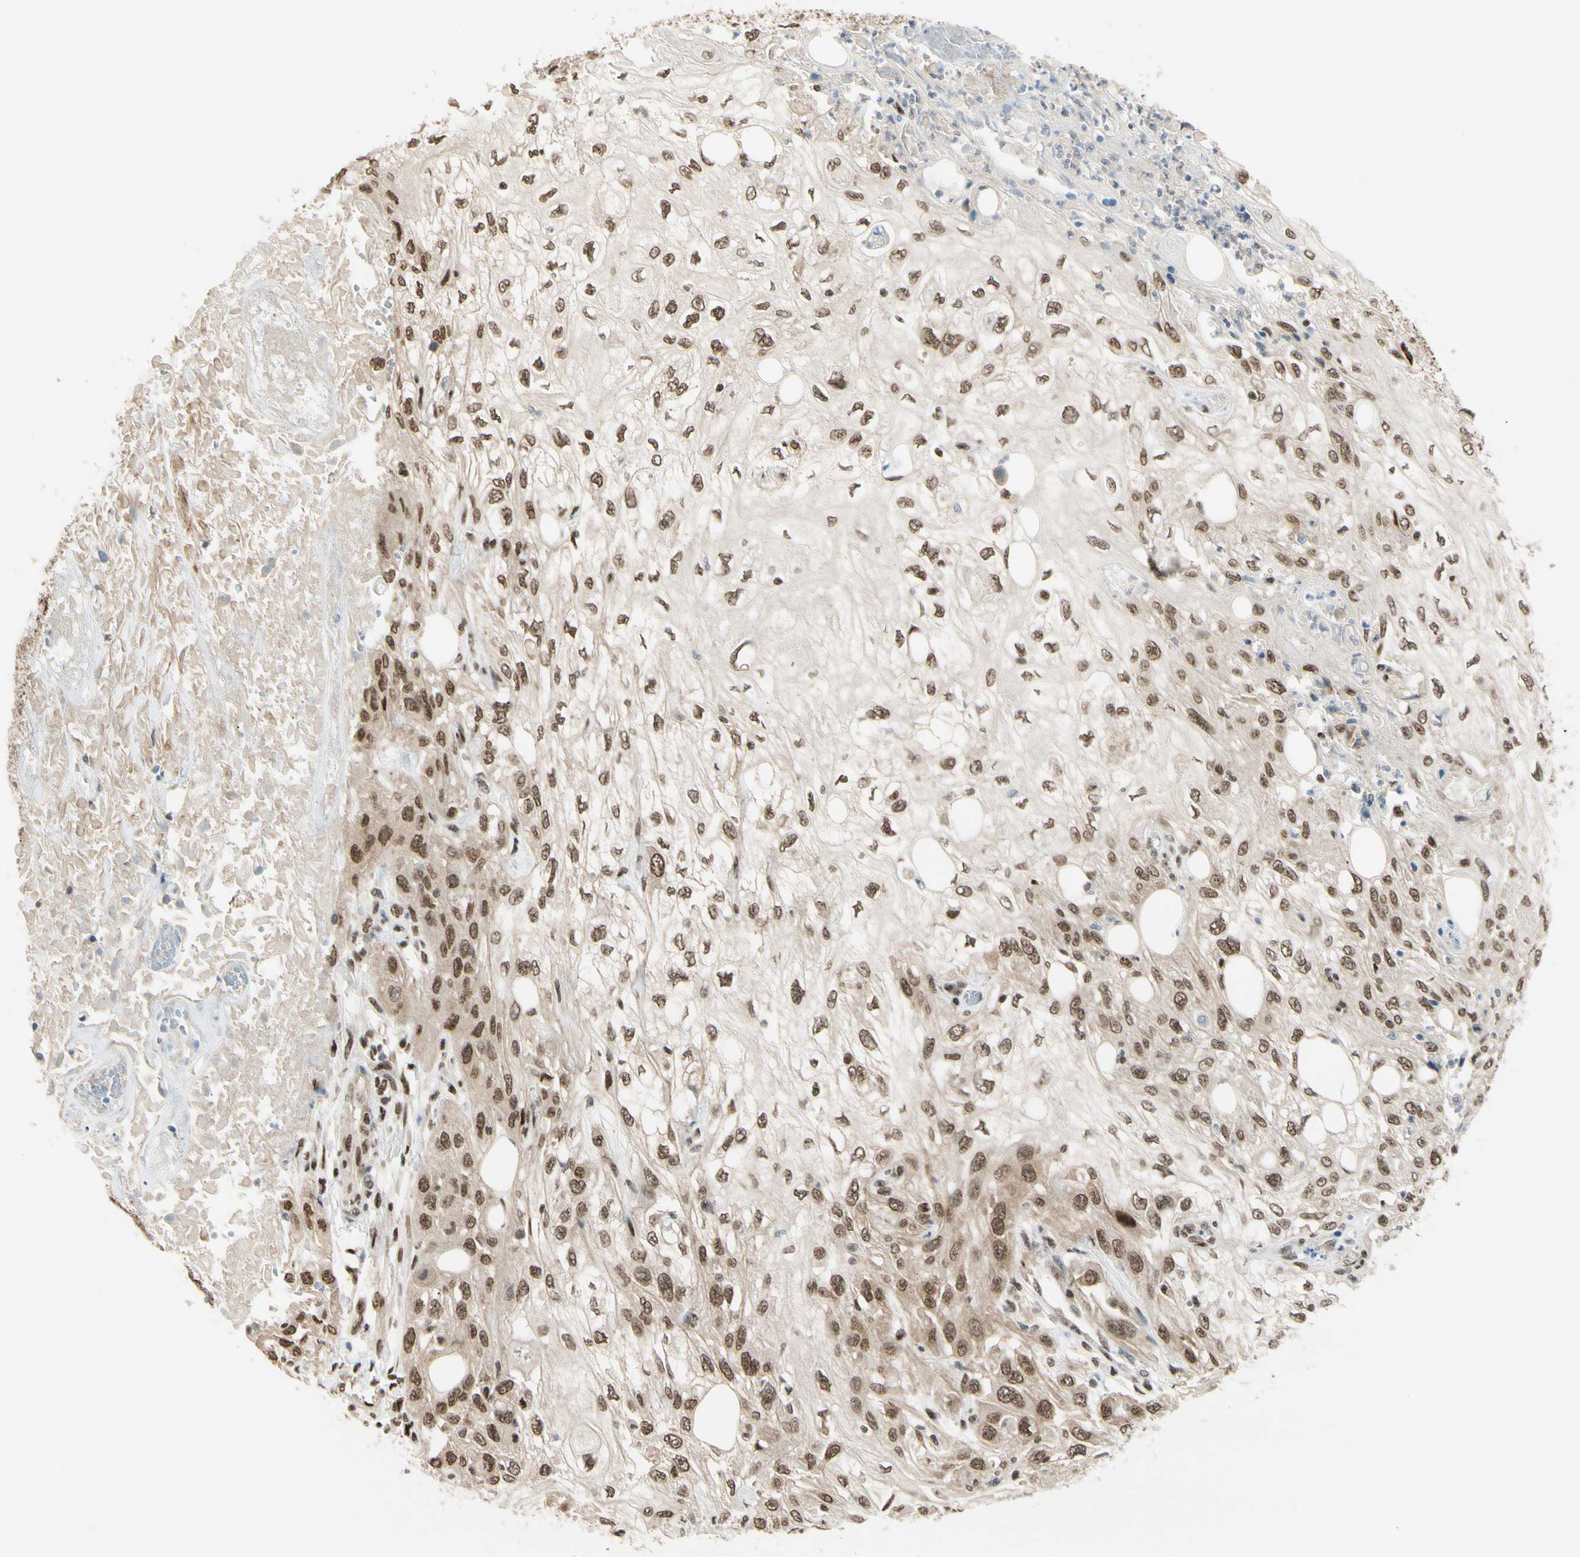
{"staining": {"intensity": "moderate", "quantity": ">75%", "location": "cytoplasmic/membranous,nuclear"}, "tissue": "skin cancer", "cell_type": "Tumor cells", "image_type": "cancer", "snomed": [{"axis": "morphology", "description": "Squamous cell carcinoma, NOS"}, {"axis": "topography", "description": "Skin"}], "caption": "Tumor cells exhibit moderate cytoplasmic/membranous and nuclear expression in about >75% of cells in squamous cell carcinoma (skin). Immunohistochemistry (ihc) stains the protein of interest in brown and the nuclei are stained blue.", "gene": "SUFU", "patient": {"sex": "male", "age": 75}}